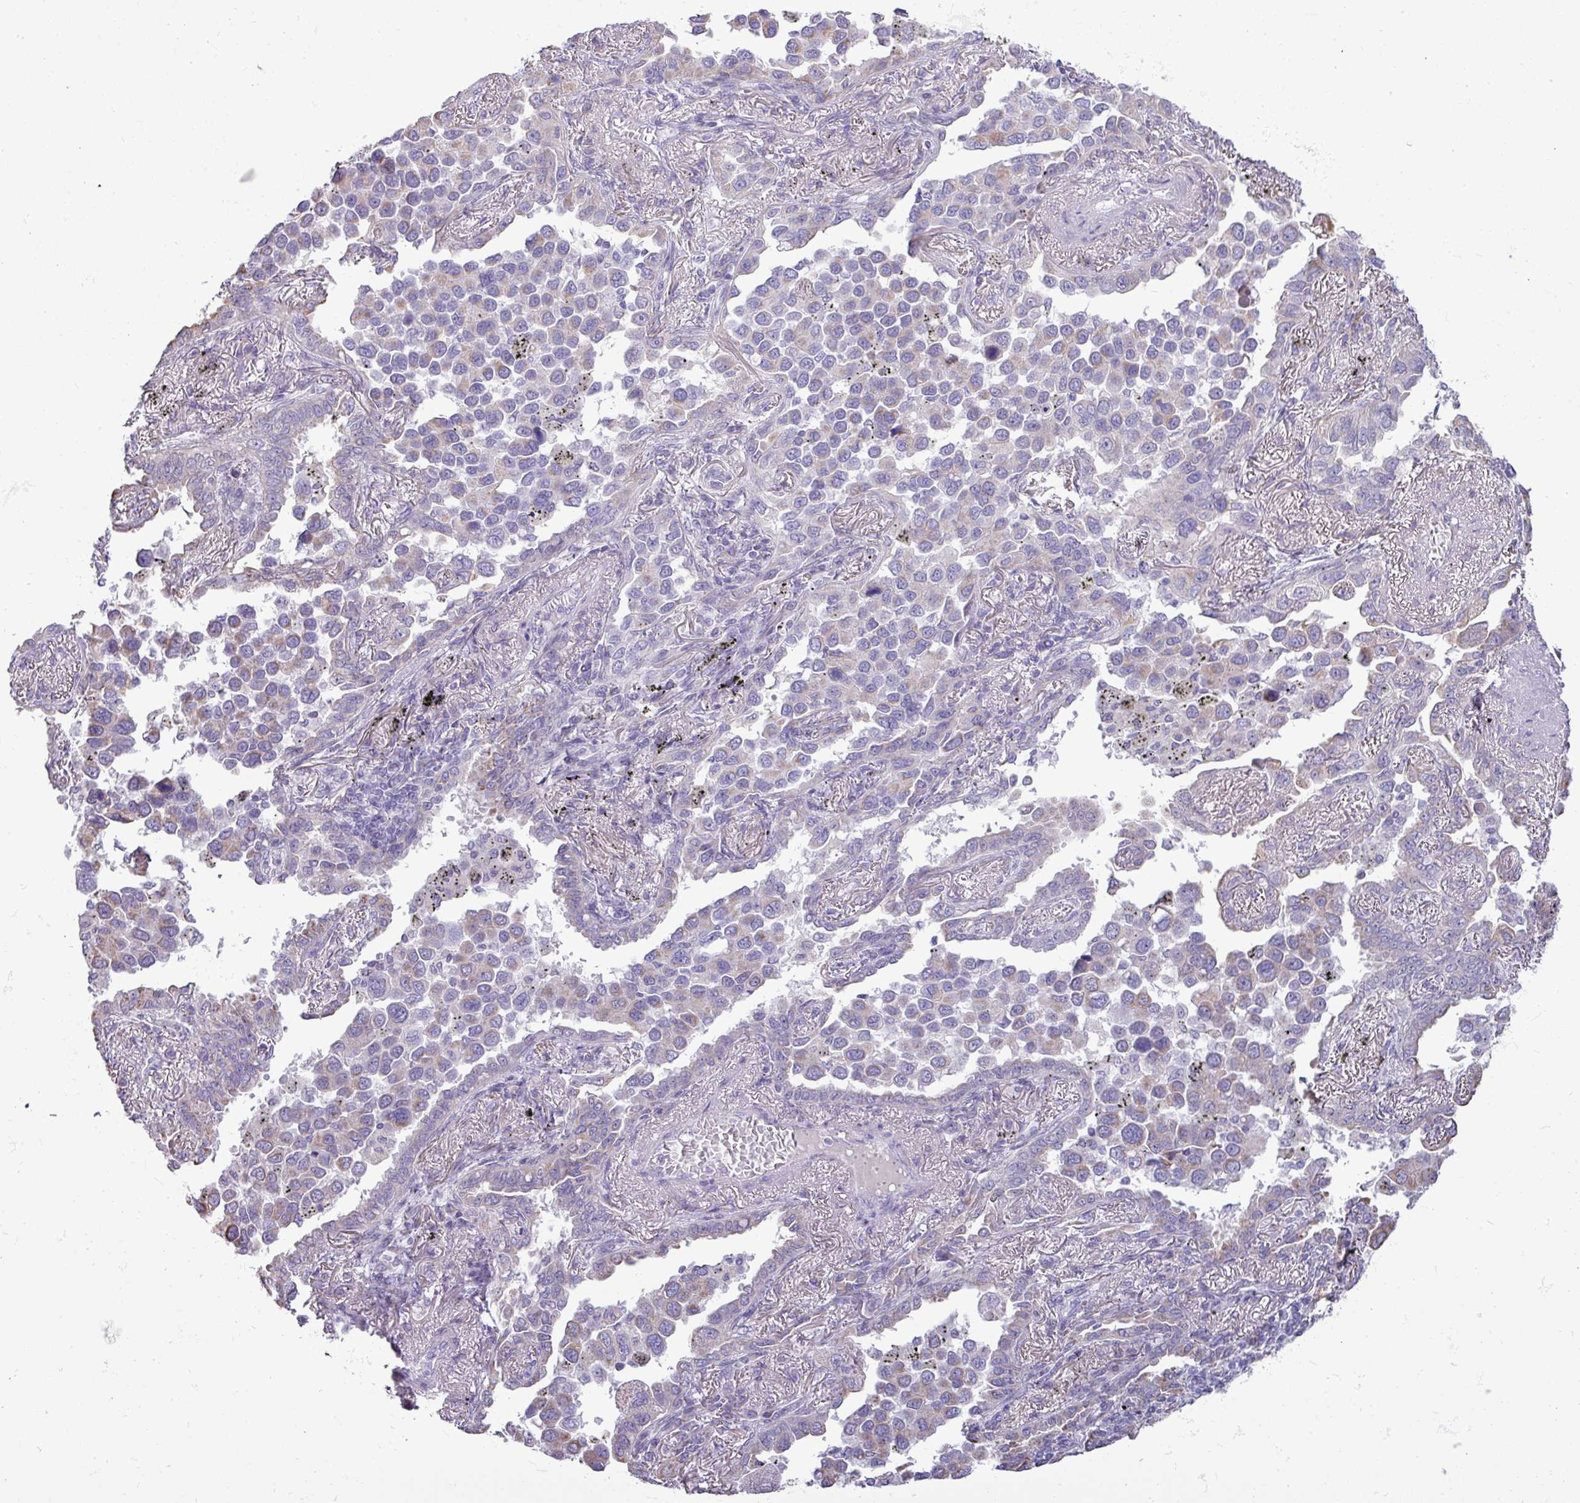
{"staining": {"intensity": "weak", "quantity": "<25%", "location": "cytoplasmic/membranous"}, "tissue": "lung cancer", "cell_type": "Tumor cells", "image_type": "cancer", "snomed": [{"axis": "morphology", "description": "Adenocarcinoma, NOS"}, {"axis": "topography", "description": "Lung"}], "caption": "Immunohistochemistry histopathology image of adenocarcinoma (lung) stained for a protein (brown), which reveals no staining in tumor cells.", "gene": "IRGC", "patient": {"sex": "male", "age": 67}}